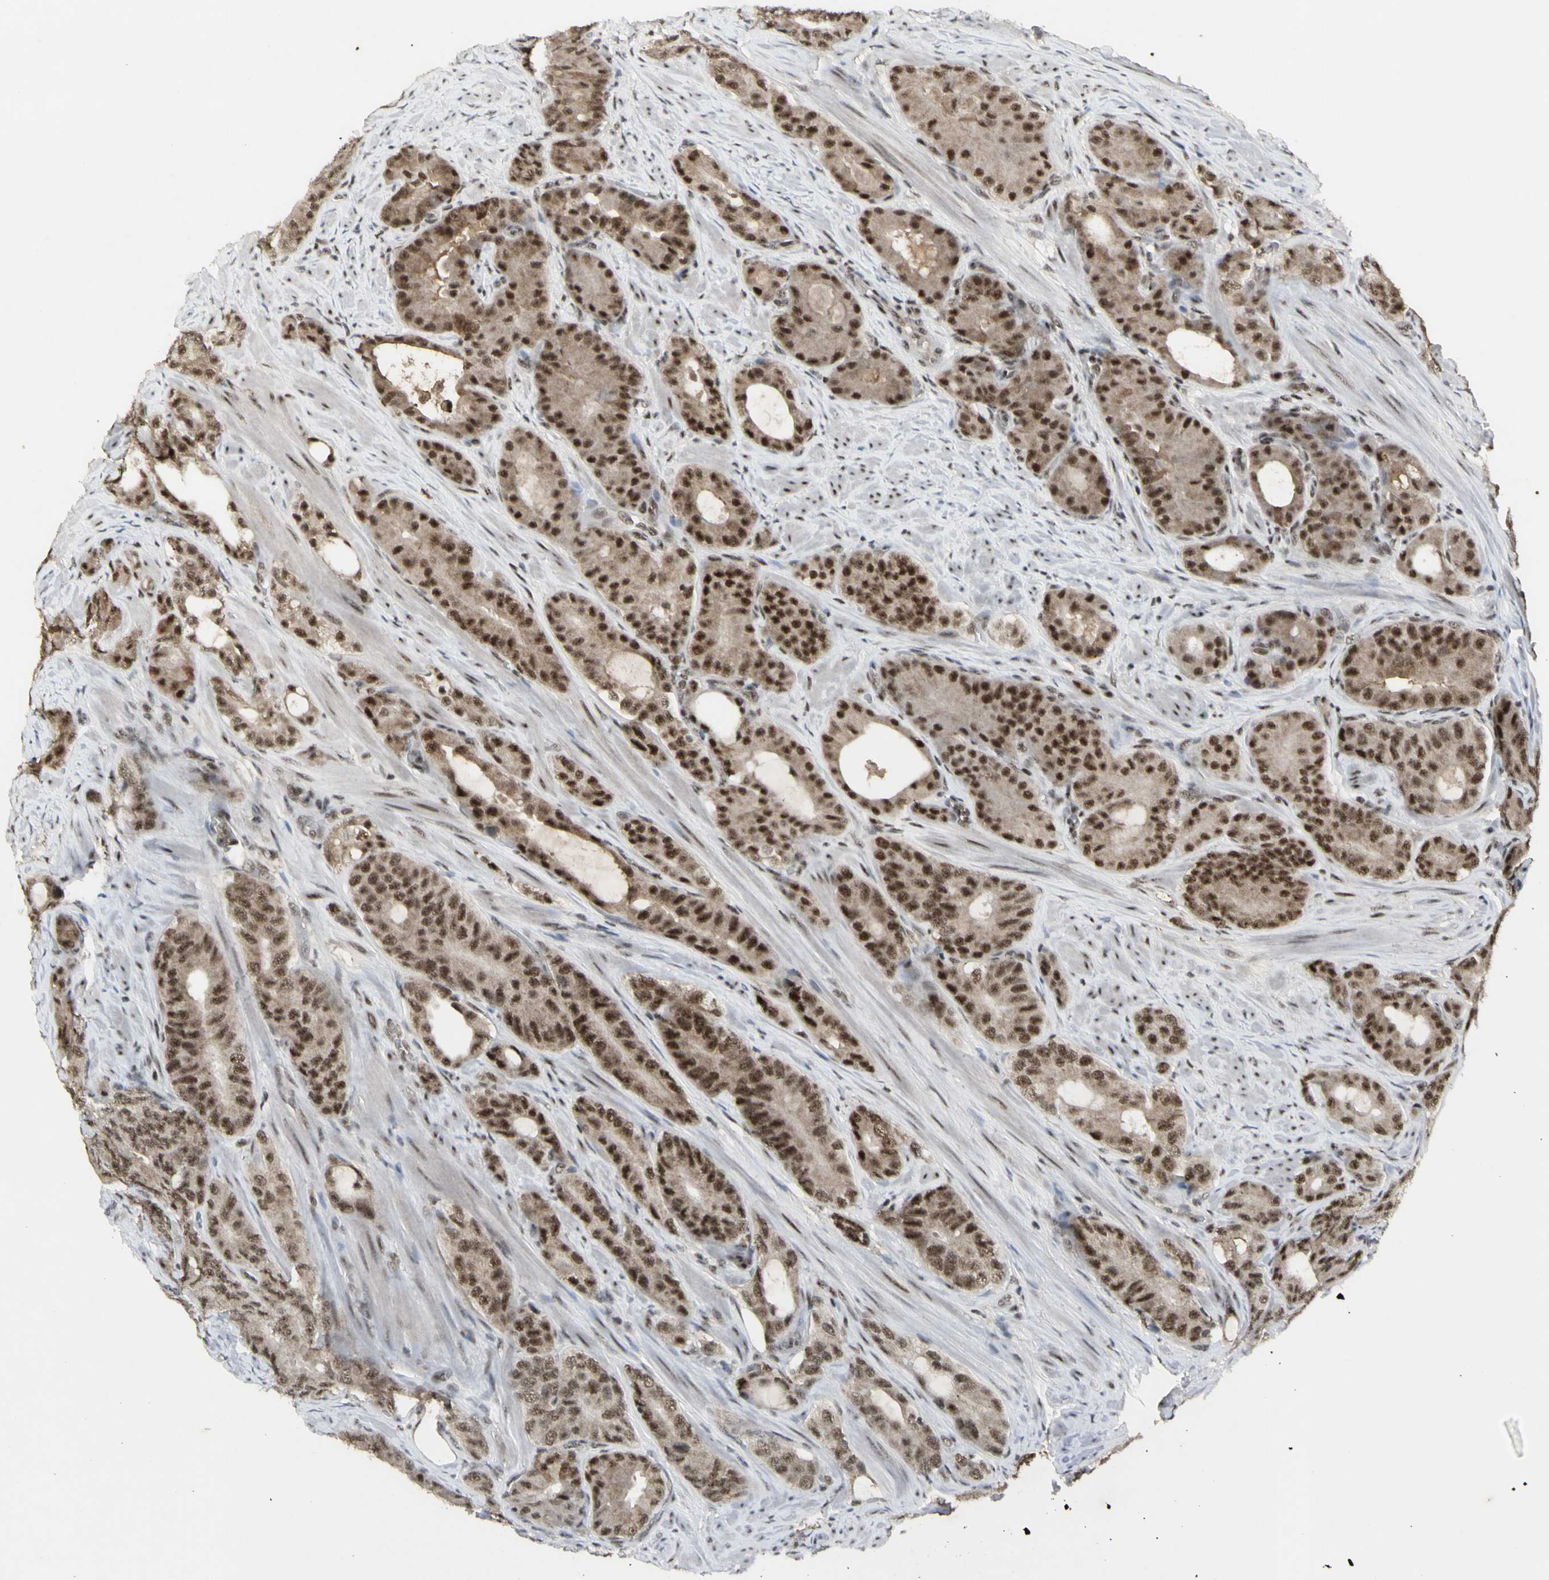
{"staining": {"intensity": "moderate", "quantity": ">75%", "location": "nuclear"}, "tissue": "prostate cancer", "cell_type": "Tumor cells", "image_type": "cancer", "snomed": [{"axis": "morphology", "description": "Adenocarcinoma, Low grade"}, {"axis": "topography", "description": "Prostate"}], "caption": "Protein staining reveals moderate nuclear positivity in about >75% of tumor cells in prostate low-grade adenocarcinoma.", "gene": "CCNT1", "patient": {"sex": "male", "age": 63}}